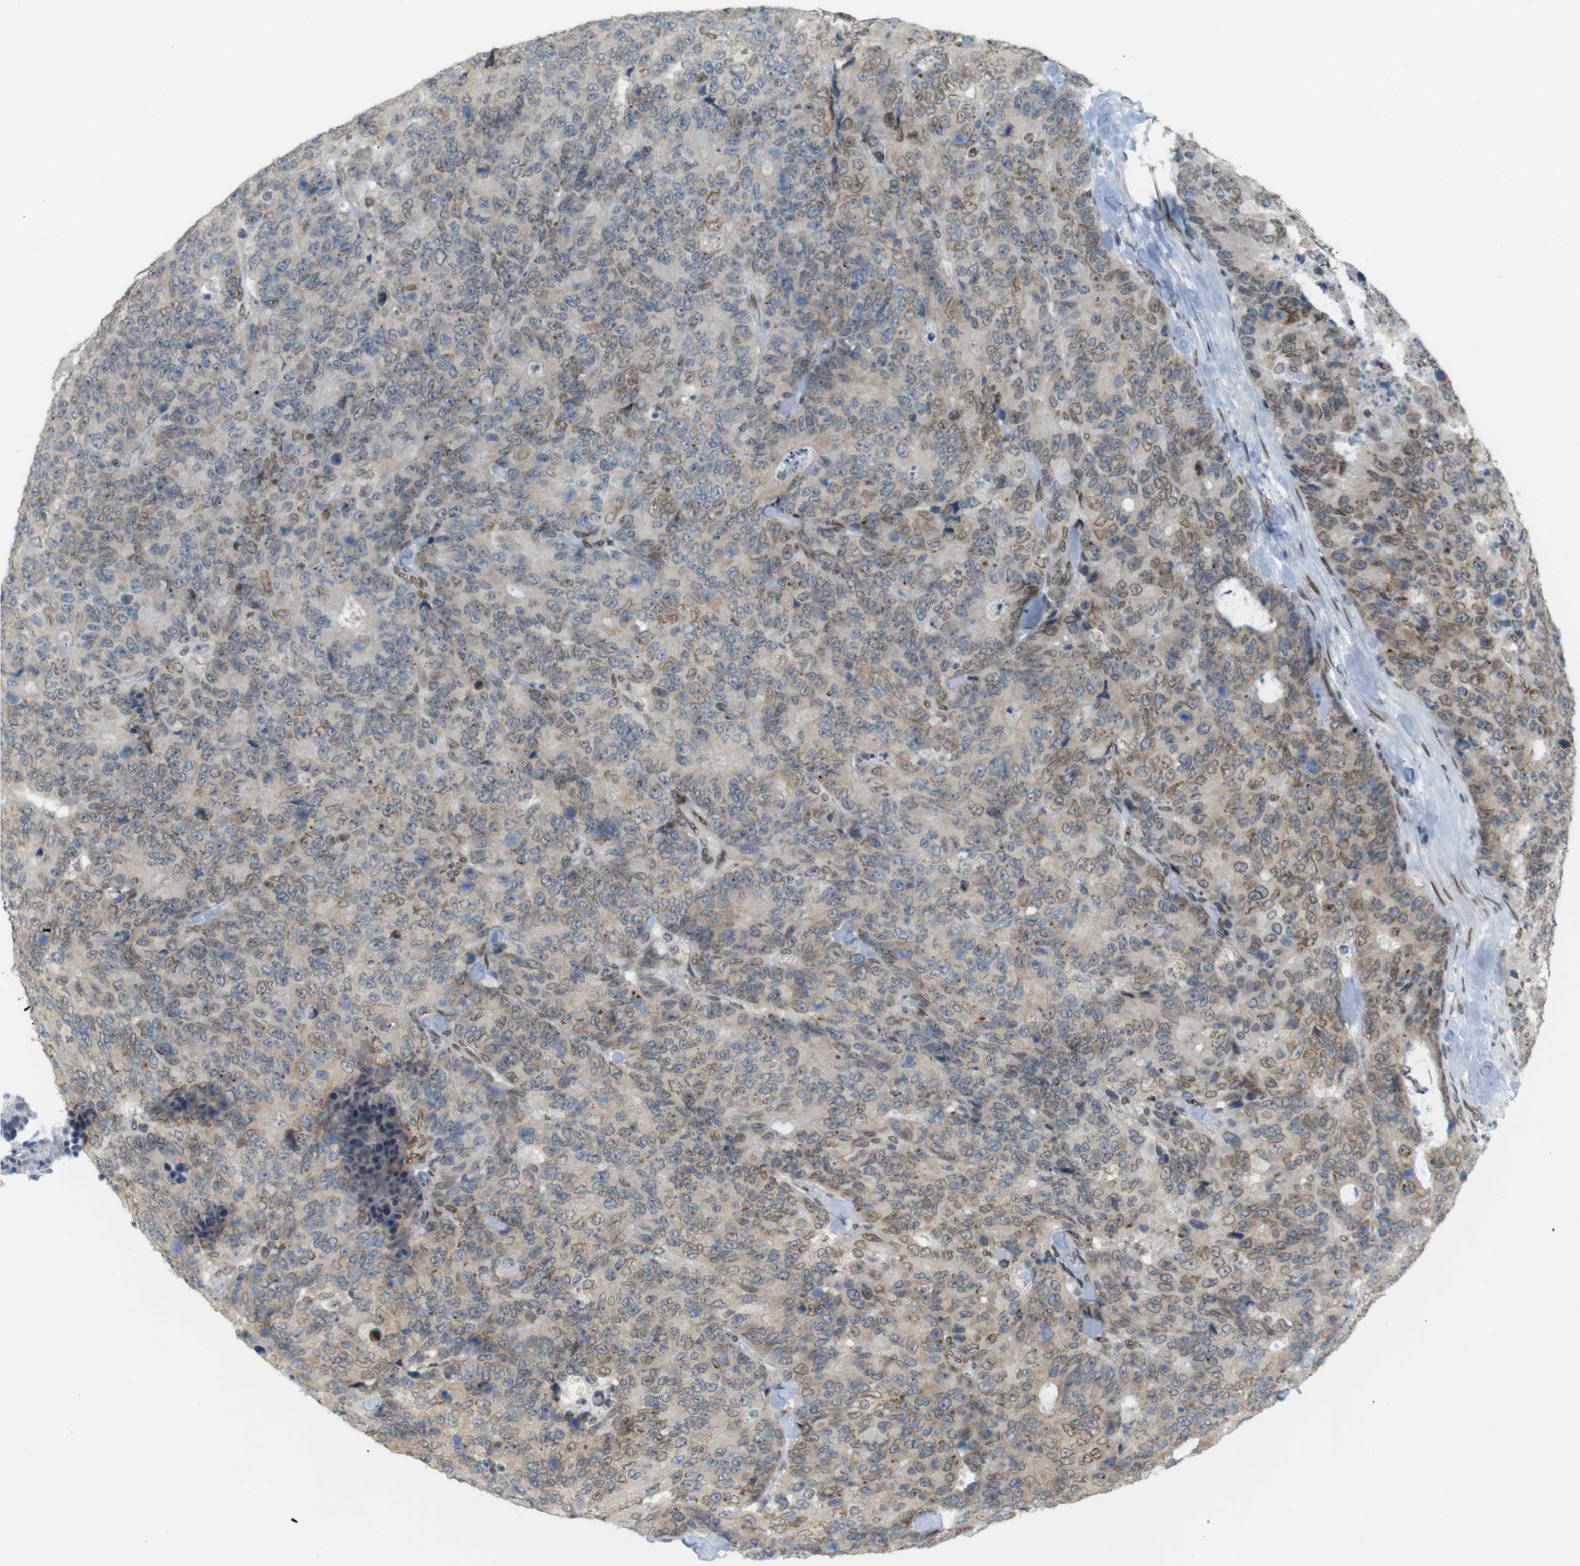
{"staining": {"intensity": "moderate", "quantity": "25%-75%", "location": "nuclear"}, "tissue": "colorectal cancer", "cell_type": "Tumor cells", "image_type": "cancer", "snomed": [{"axis": "morphology", "description": "Adenocarcinoma, NOS"}, {"axis": "topography", "description": "Colon"}], "caption": "DAB immunohistochemical staining of human colorectal cancer exhibits moderate nuclear protein staining in about 25%-75% of tumor cells.", "gene": "ARL6IP6", "patient": {"sex": "female", "age": 86}}